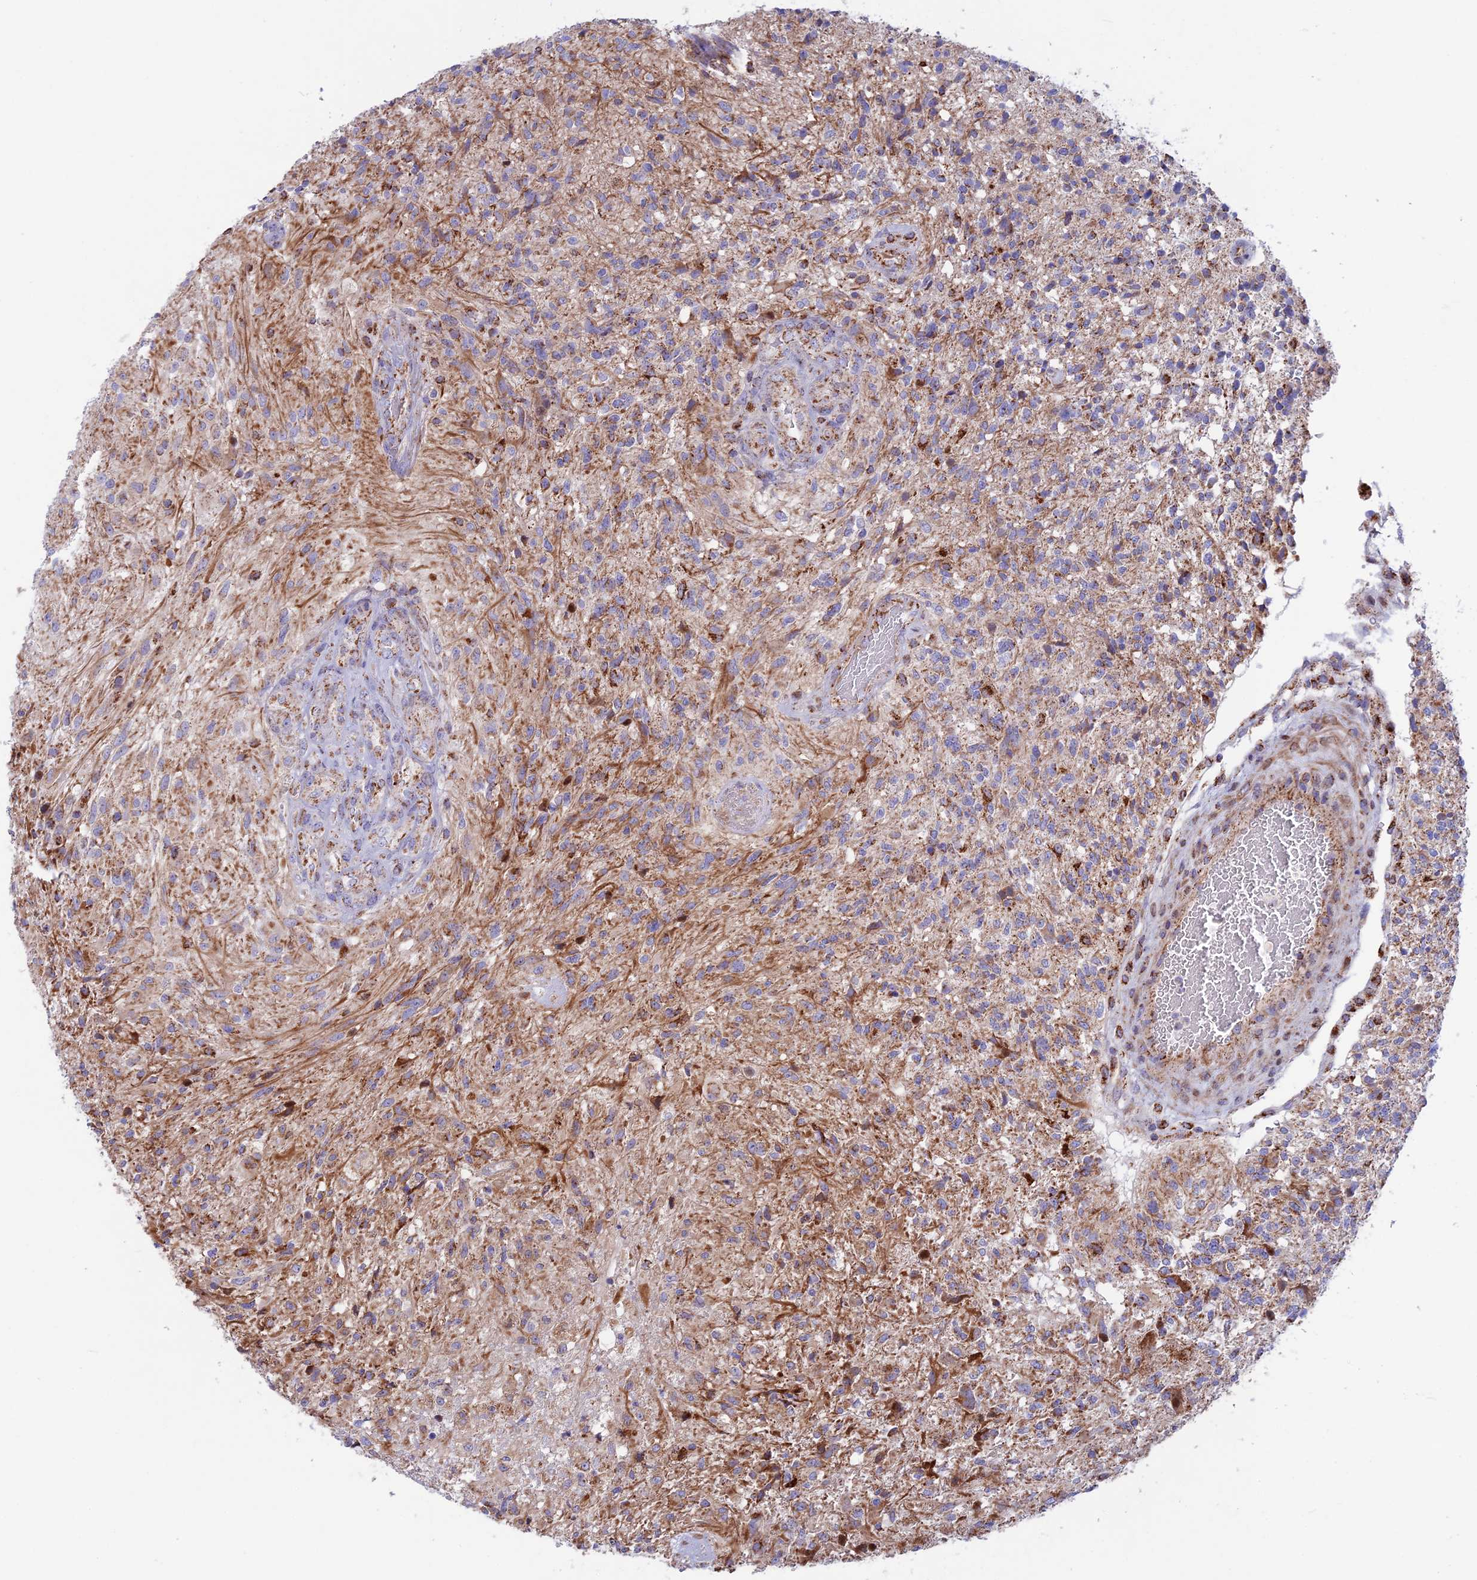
{"staining": {"intensity": "moderate", "quantity": "<25%", "location": "cytoplasmic/membranous"}, "tissue": "glioma", "cell_type": "Tumor cells", "image_type": "cancer", "snomed": [{"axis": "morphology", "description": "Glioma, malignant, High grade"}, {"axis": "topography", "description": "Brain"}], "caption": "Immunohistochemistry (DAB (3,3'-diaminobenzidine)) staining of glioma demonstrates moderate cytoplasmic/membranous protein staining in about <25% of tumor cells. (DAB = brown stain, brightfield microscopy at high magnification).", "gene": "CS", "patient": {"sex": "male", "age": 56}}